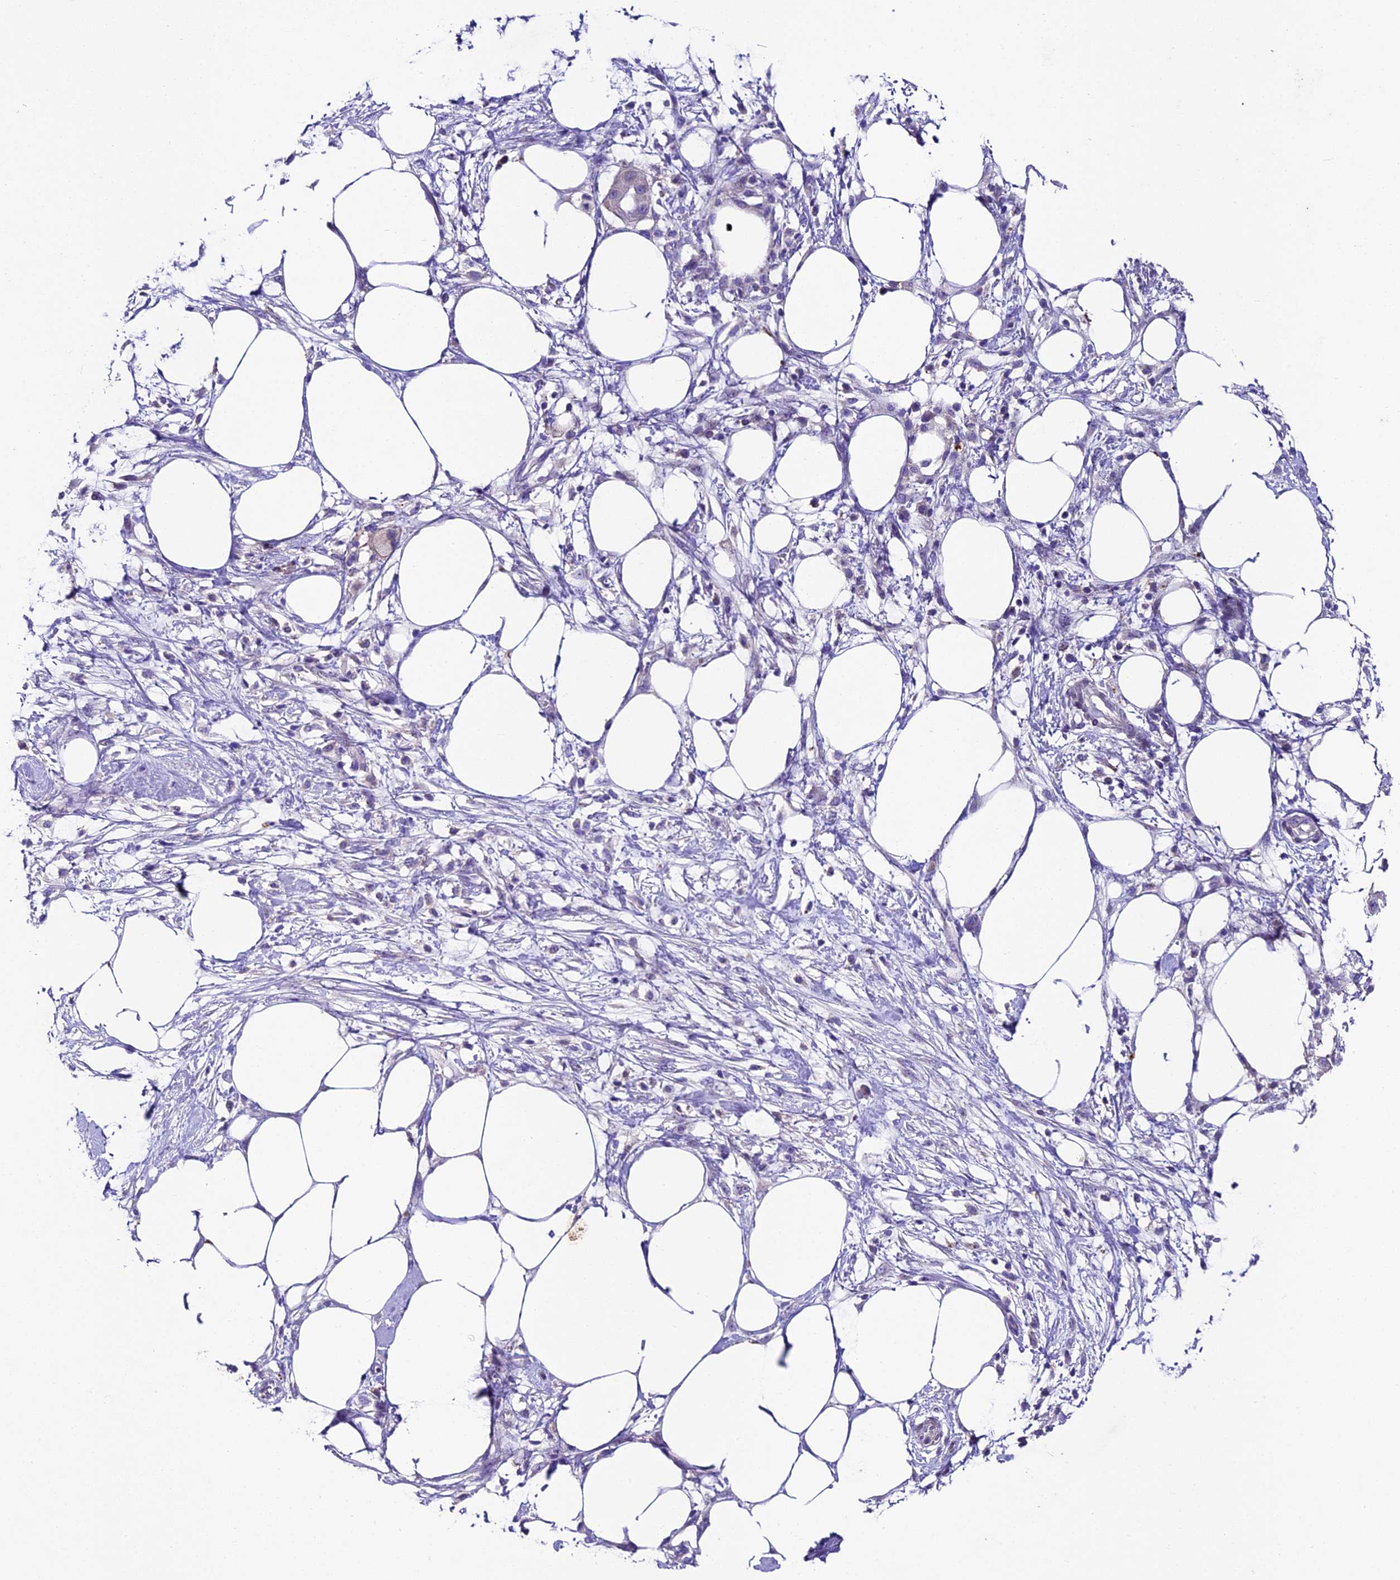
{"staining": {"intensity": "negative", "quantity": "none", "location": "none"}, "tissue": "pancreatic cancer", "cell_type": "Tumor cells", "image_type": "cancer", "snomed": [{"axis": "morphology", "description": "Adenocarcinoma, NOS"}, {"axis": "topography", "description": "Pancreas"}], "caption": "The histopathology image shows no significant positivity in tumor cells of pancreatic adenocarcinoma.", "gene": "IFT140", "patient": {"sex": "male", "age": 68}}